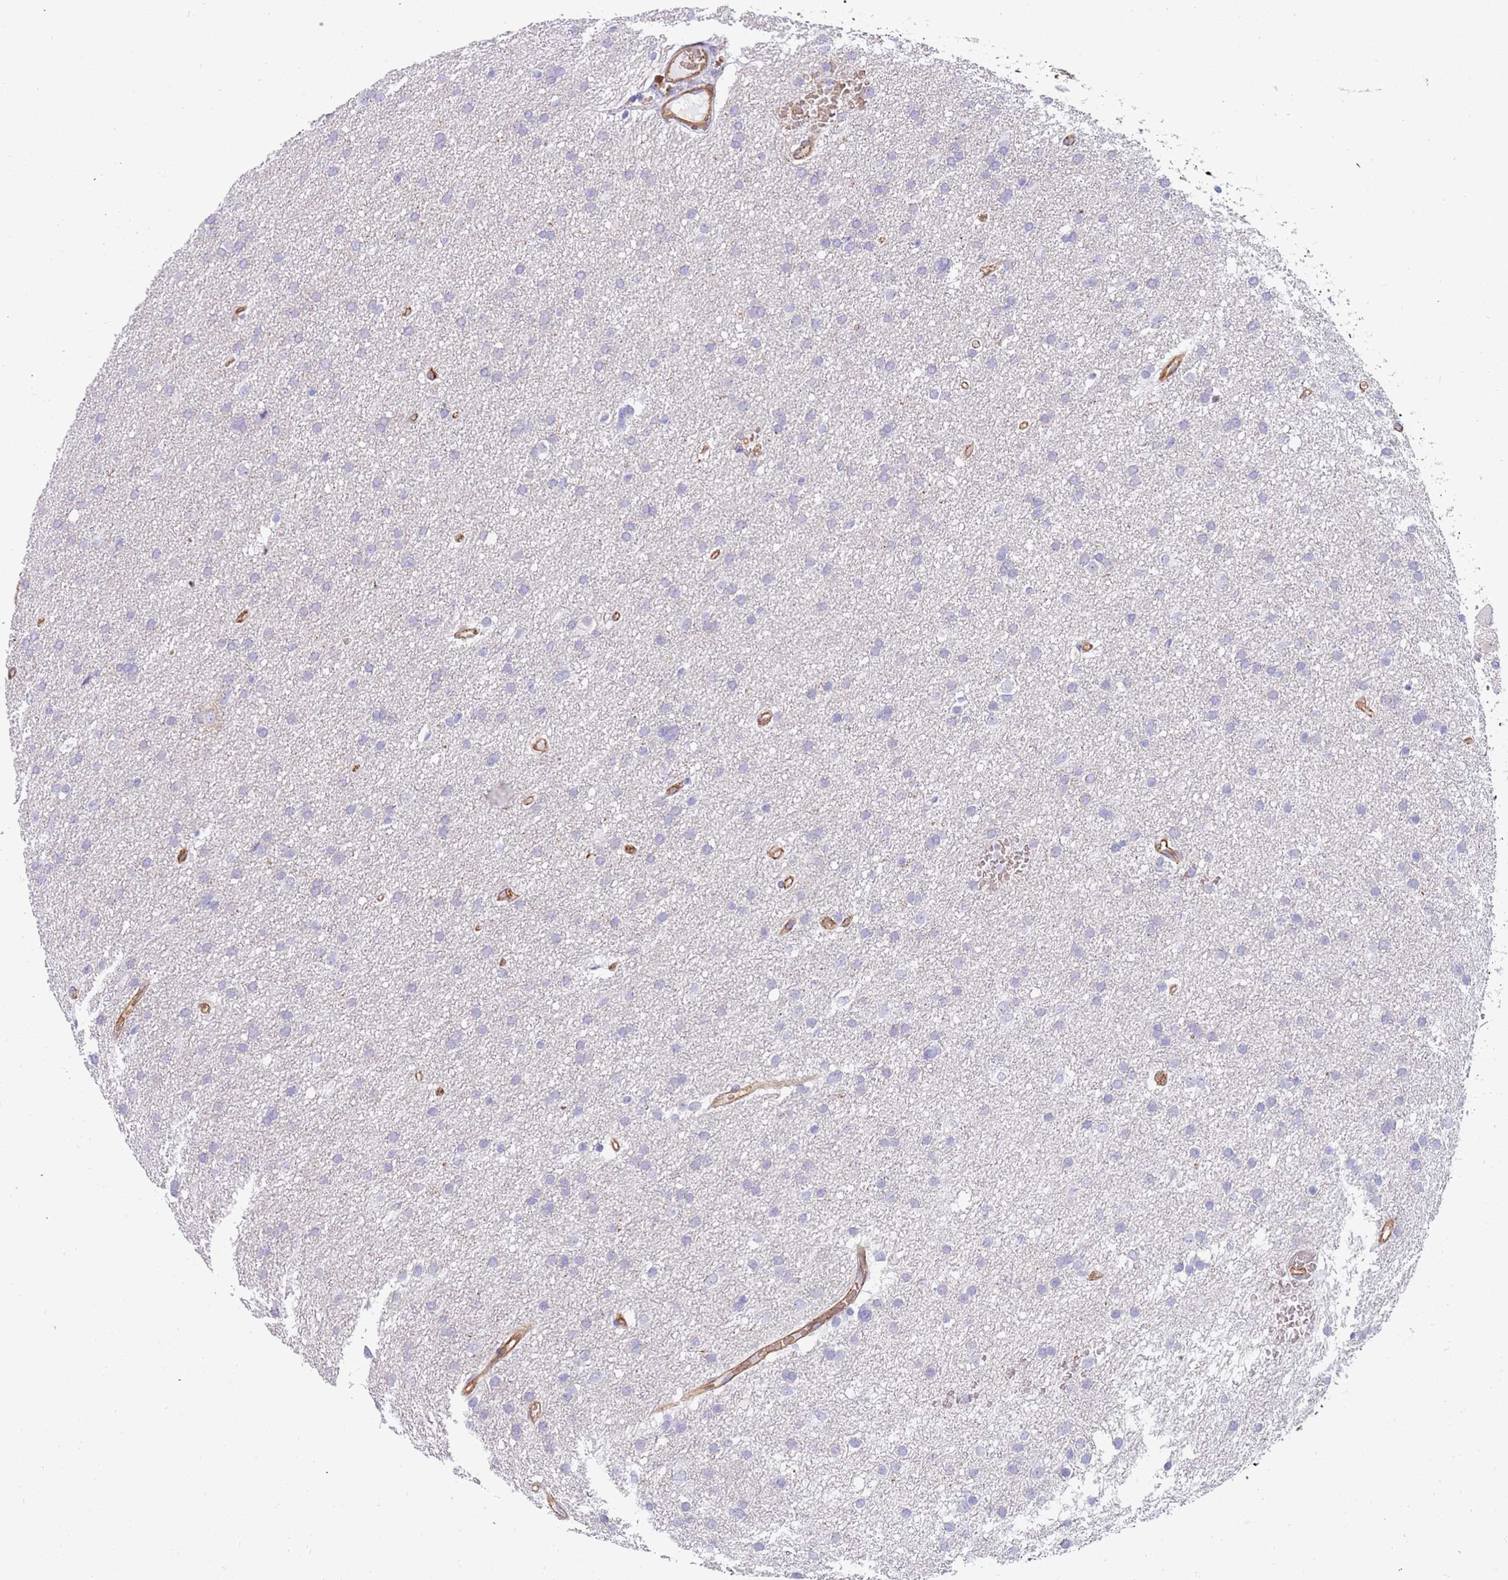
{"staining": {"intensity": "negative", "quantity": "none", "location": "none"}, "tissue": "glioma", "cell_type": "Tumor cells", "image_type": "cancer", "snomed": [{"axis": "morphology", "description": "Glioma, malignant, High grade"}, {"axis": "topography", "description": "Cerebral cortex"}], "caption": "Immunohistochemistry image of neoplastic tissue: glioma stained with DAB (3,3'-diaminobenzidine) displays no significant protein positivity in tumor cells.", "gene": "GFRAL", "patient": {"sex": "female", "age": 36}}